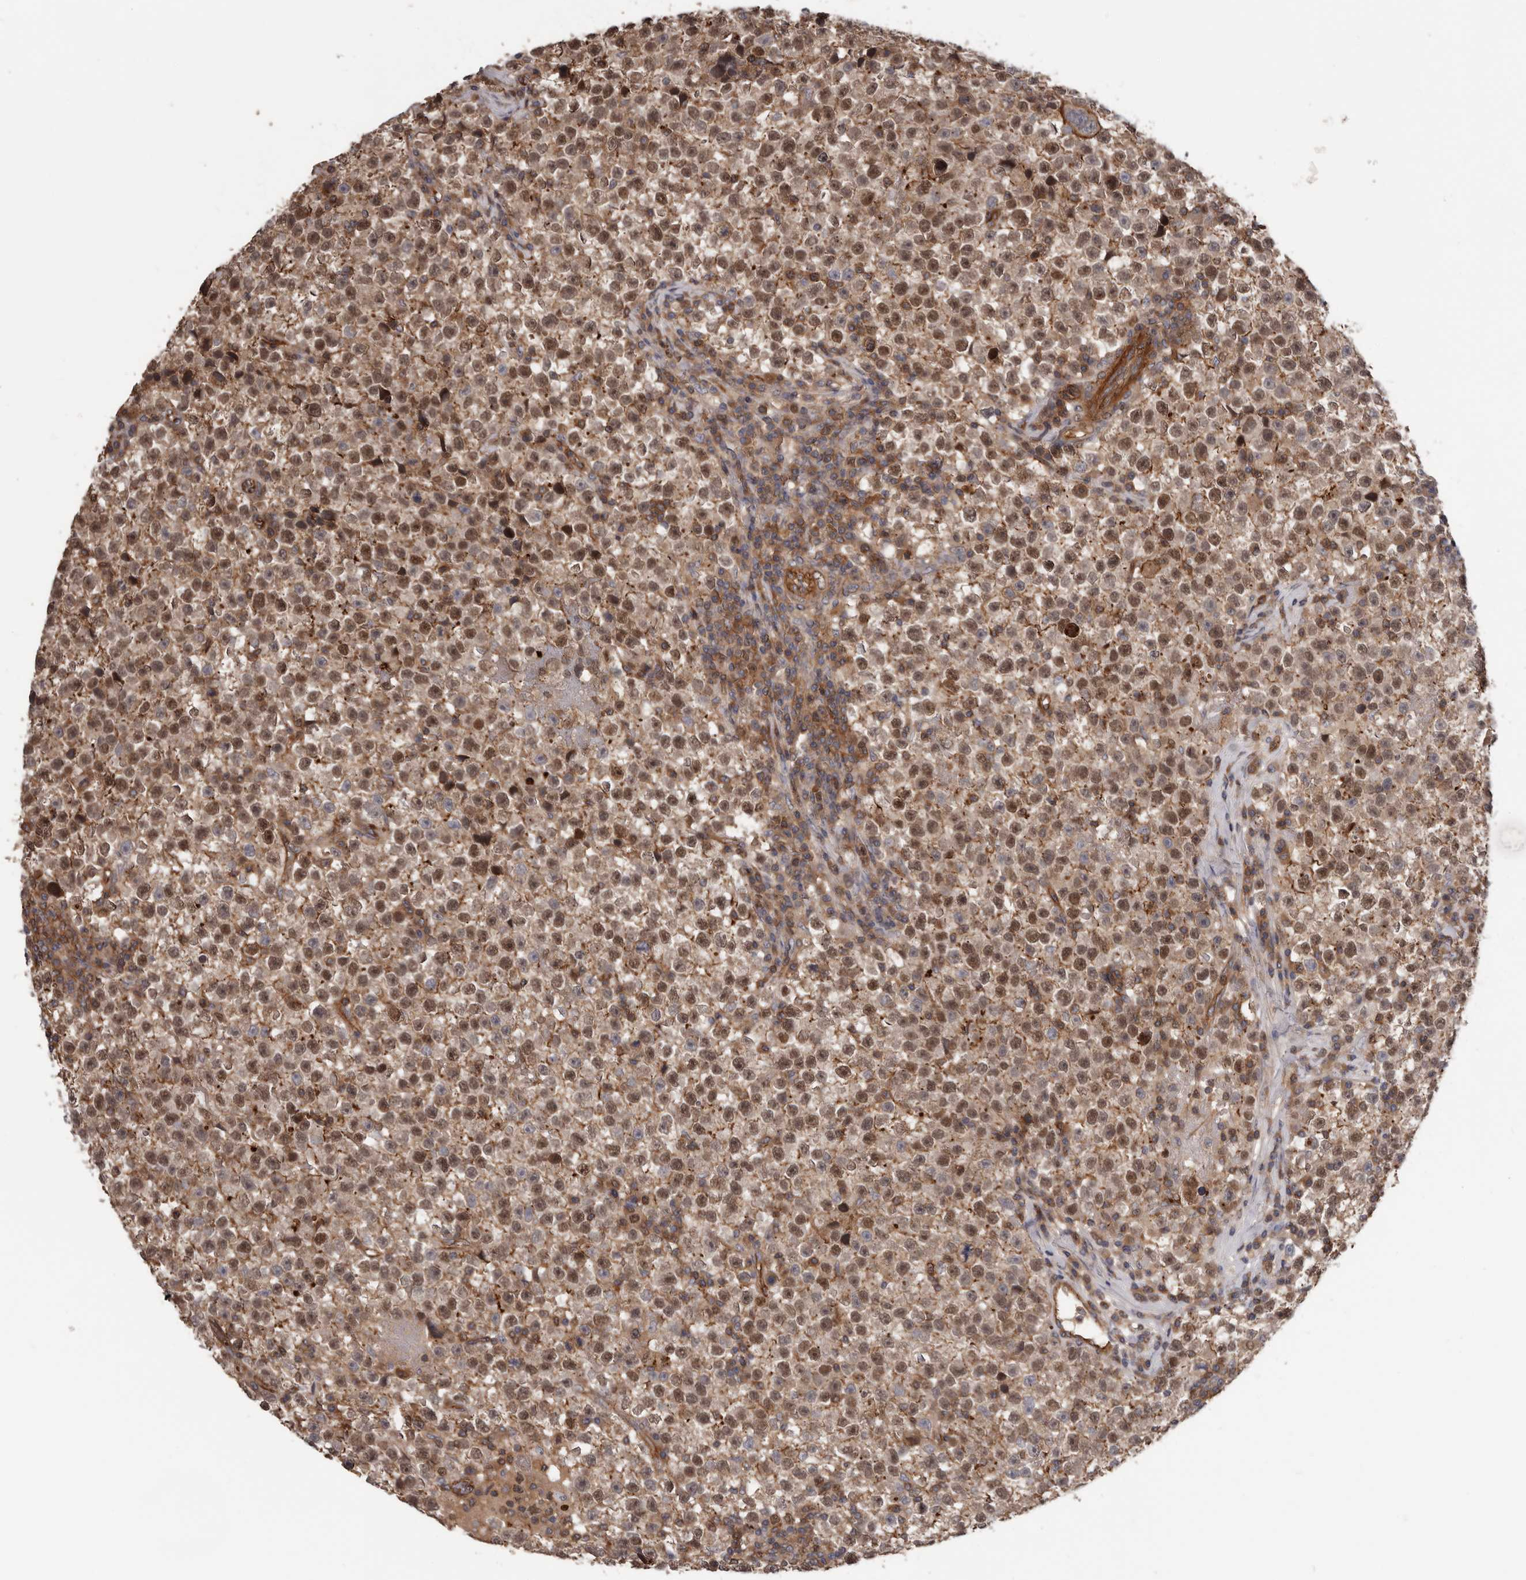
{"staining": {"intensity": "moderate", "quantity": "25%-75%", "location": "cytoplasmic/membranous,nuclear"}, "tissue": "testis cancer", "cell_type": "Tumor cells", "image_type": "cancer", "snomed": [{"axis": "morphology", "description": "Seminoma, NOS"}, {"axis": "topography", "description": "Testis"}], "caption": "Brown immunohistochemical staining in human testis cancer exhibits moderate cytoplasmic/membranous and nuclear positivity in about 25%-75% of tumor cells.", "gene": "PNRC2", "patient": {"sex": "male", "age": 22}}